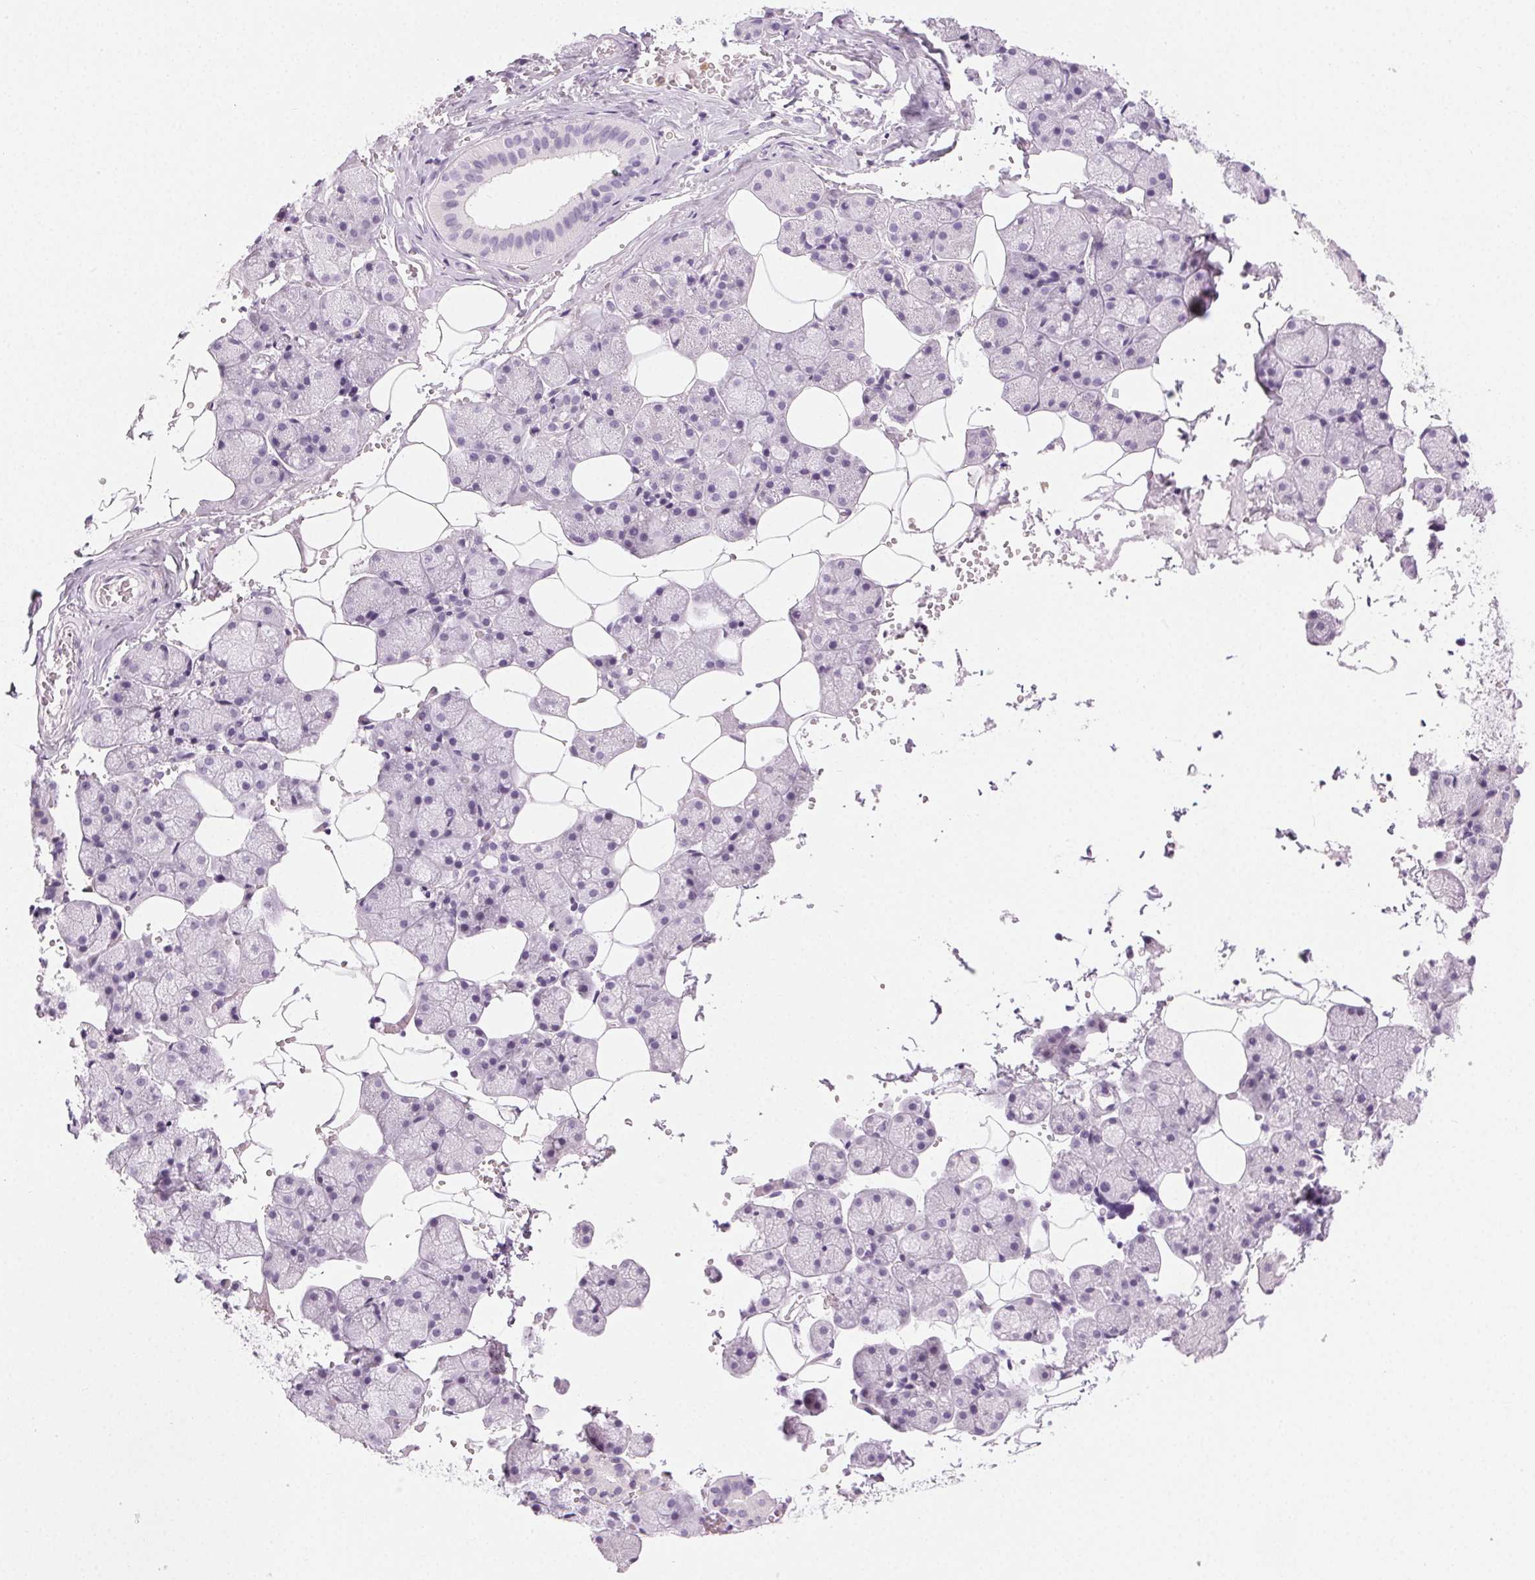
{"staining": {"intensity": "negative", "quantity": "none", "location": "none"}, "tissue": "salivary gland", "cell_type": "Glandular cells", "image_type": "normal", "snomed": [{"axis": "morphology", "description": "Normal tissue, NOS"}, {"axis": "topography", "description": "Salivary gland"}], "caption": "Image shows no significant protein positivity in glandular cells of unremarkable salivary gland.", "gene": "MPO", "patient": {"sex": "male", "age": 38}}